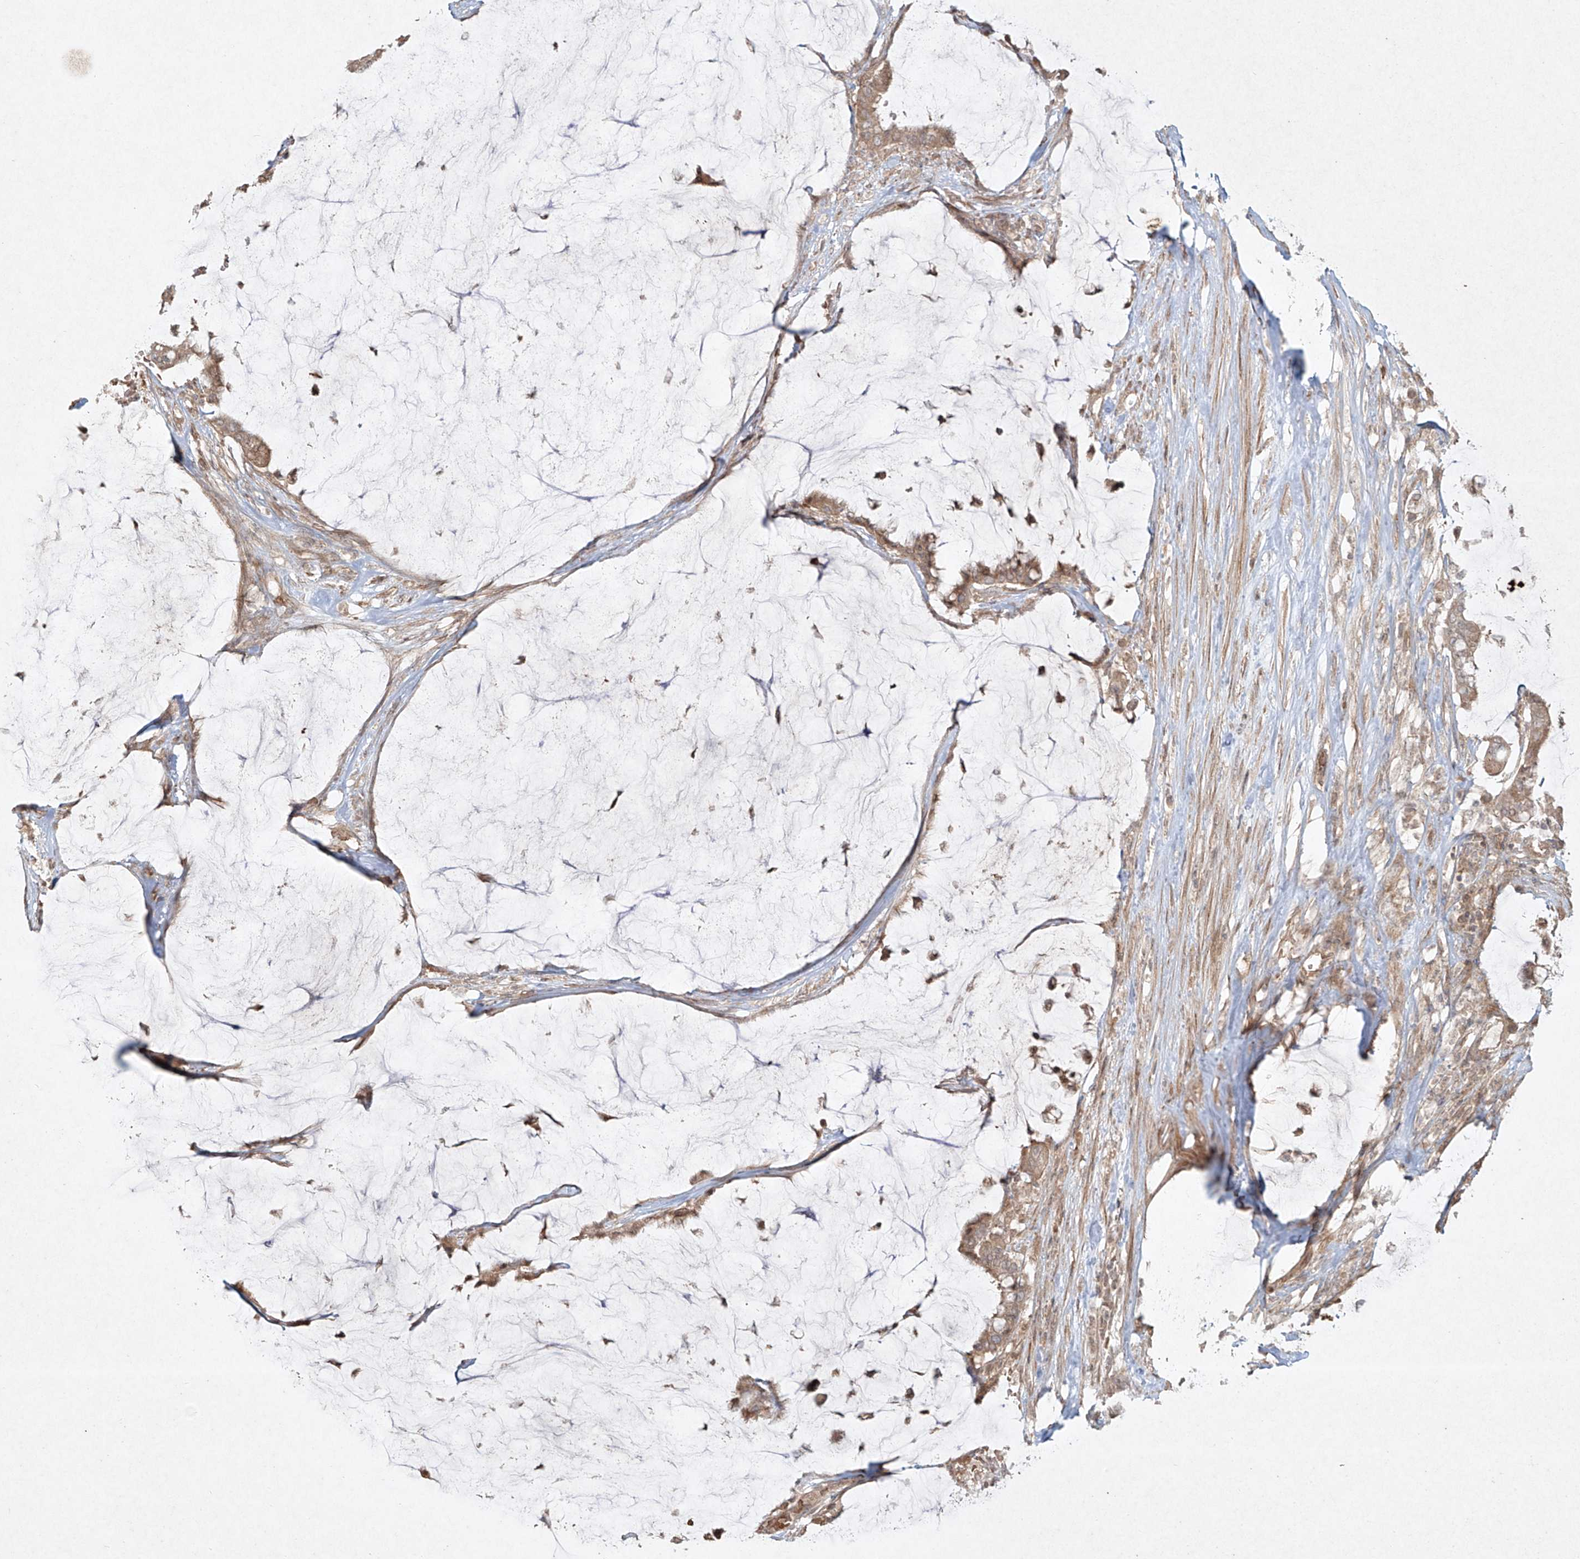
{"staining": {"intensity": "weak", "quantity": ">75%", "location": "cytoplasmic/membranous"}, "tissue": "pancreatic cancer", "cell_type": "Tumor cells", "image_type": "cancer", "snomed": [{"axis": "morphology", "description": "Adenocarcinoma, NOS"}, {"axis": "topography", "description": "Pancreas"}], "caption": "Protein analysis of adenocarcinoma (pancreatic) tissue shows weak cytoplasmic/membranous positivity in about >75% of tumor cells.", "gene": "CYYR1", "patient": {"sex": "male", "age": 41}}